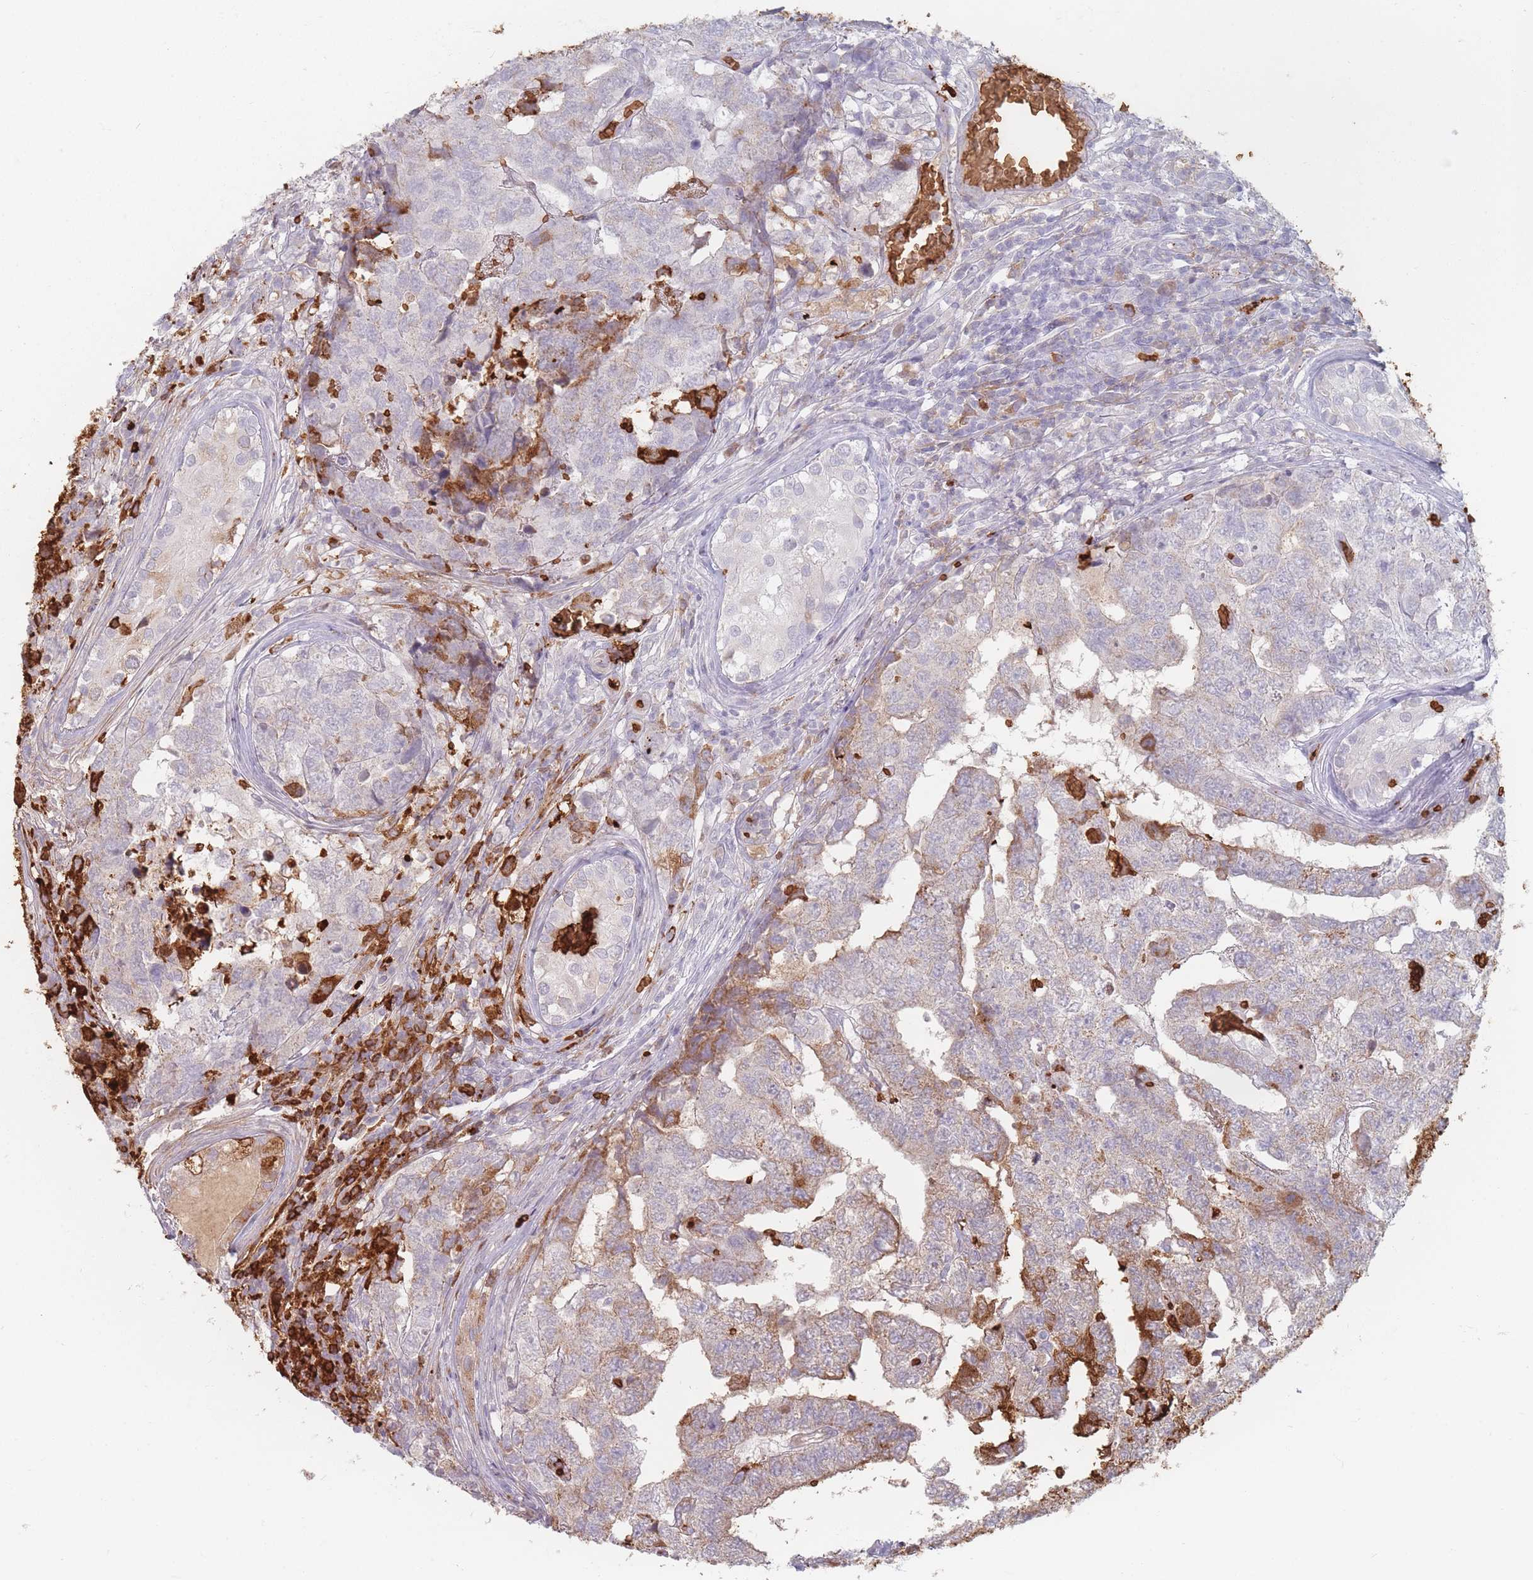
{"staining": {"intensity": "moderate", "quantity": "25%-75%", "location": "cytoplasmic/membranous"}, "tissue": "testis cancer", "cell_type": "Tumor cells", "image_type": "cancer", "snomed": [{"axis": "morphology", "description": "Carcinoma, Embryonal, NOS"}, {"axis": "topography", "description": "Testis"}], "caption": "This is a micrograph of immunohistochemistry (IHC) staining of embryonal carcinoma (testis), which shows moderate positivity in the cytoplasmic/membranous of tumor cells.", "gene": "SLC2A6", "patient": {"sex": "male", "age": 25}}